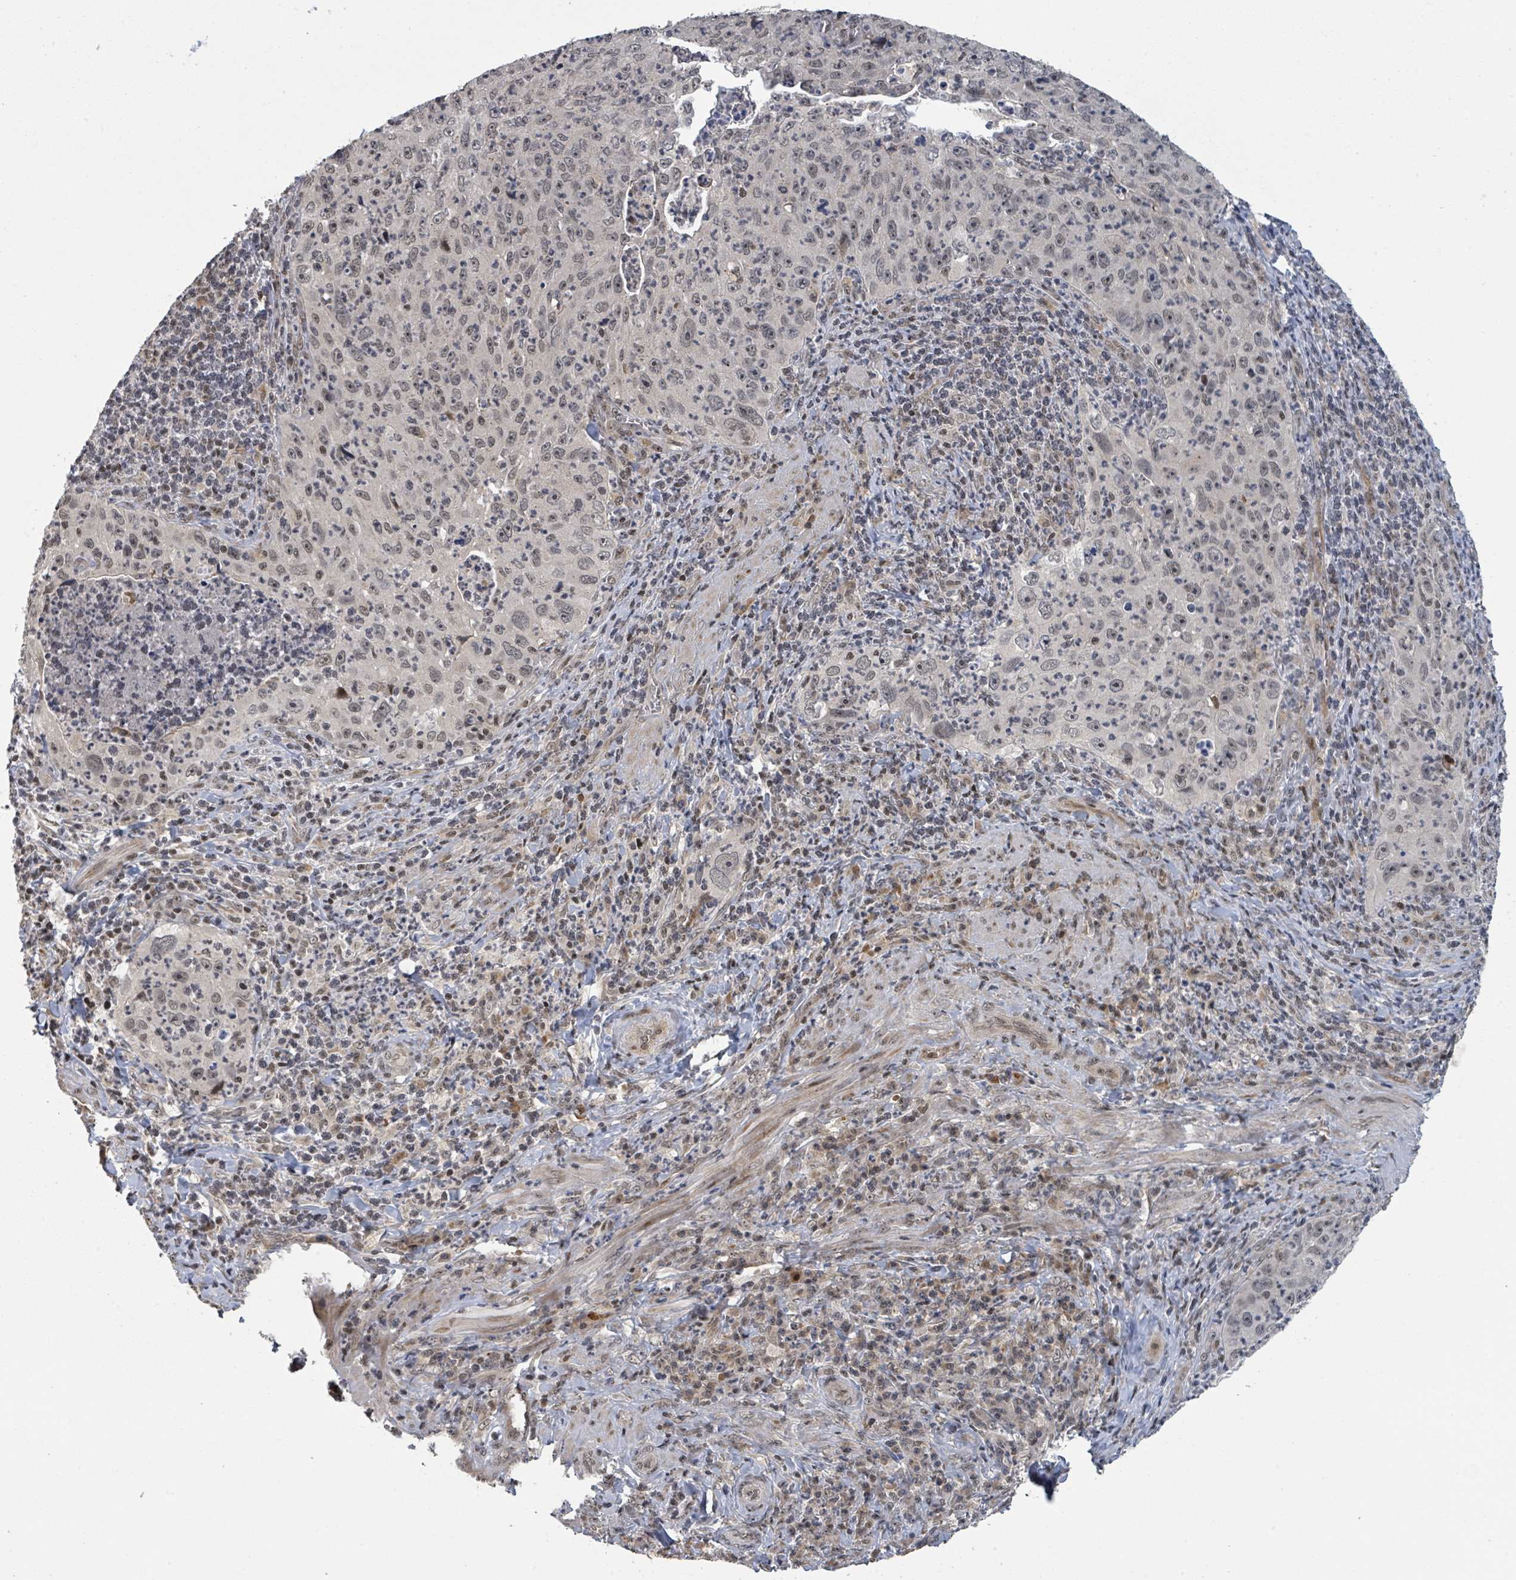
{"staining": {"intensity": "weak", "quantity": "25%-75%", "location": "nuclear"}, "tissue": "cervical cancer", "cell_type": "Tumor cells", "image_type": "cancer", "snomed": [{"axis": "morphology", "description": "Squamous cell carcinoma, NOS"}, {"axis": "topography", "description": "Cervix"}], "caption": "IHC micrograph of neoplastic tissue: human squamous cell carcinoma (cervical) stained using immunohistochemistry displays low levels of weak protein expression localized specifically in the nuclear of tumor cells, appearing as a nuclear brown color.", "gene": "ZBTB14", "patient": {"sex": "female", "age": 30}}